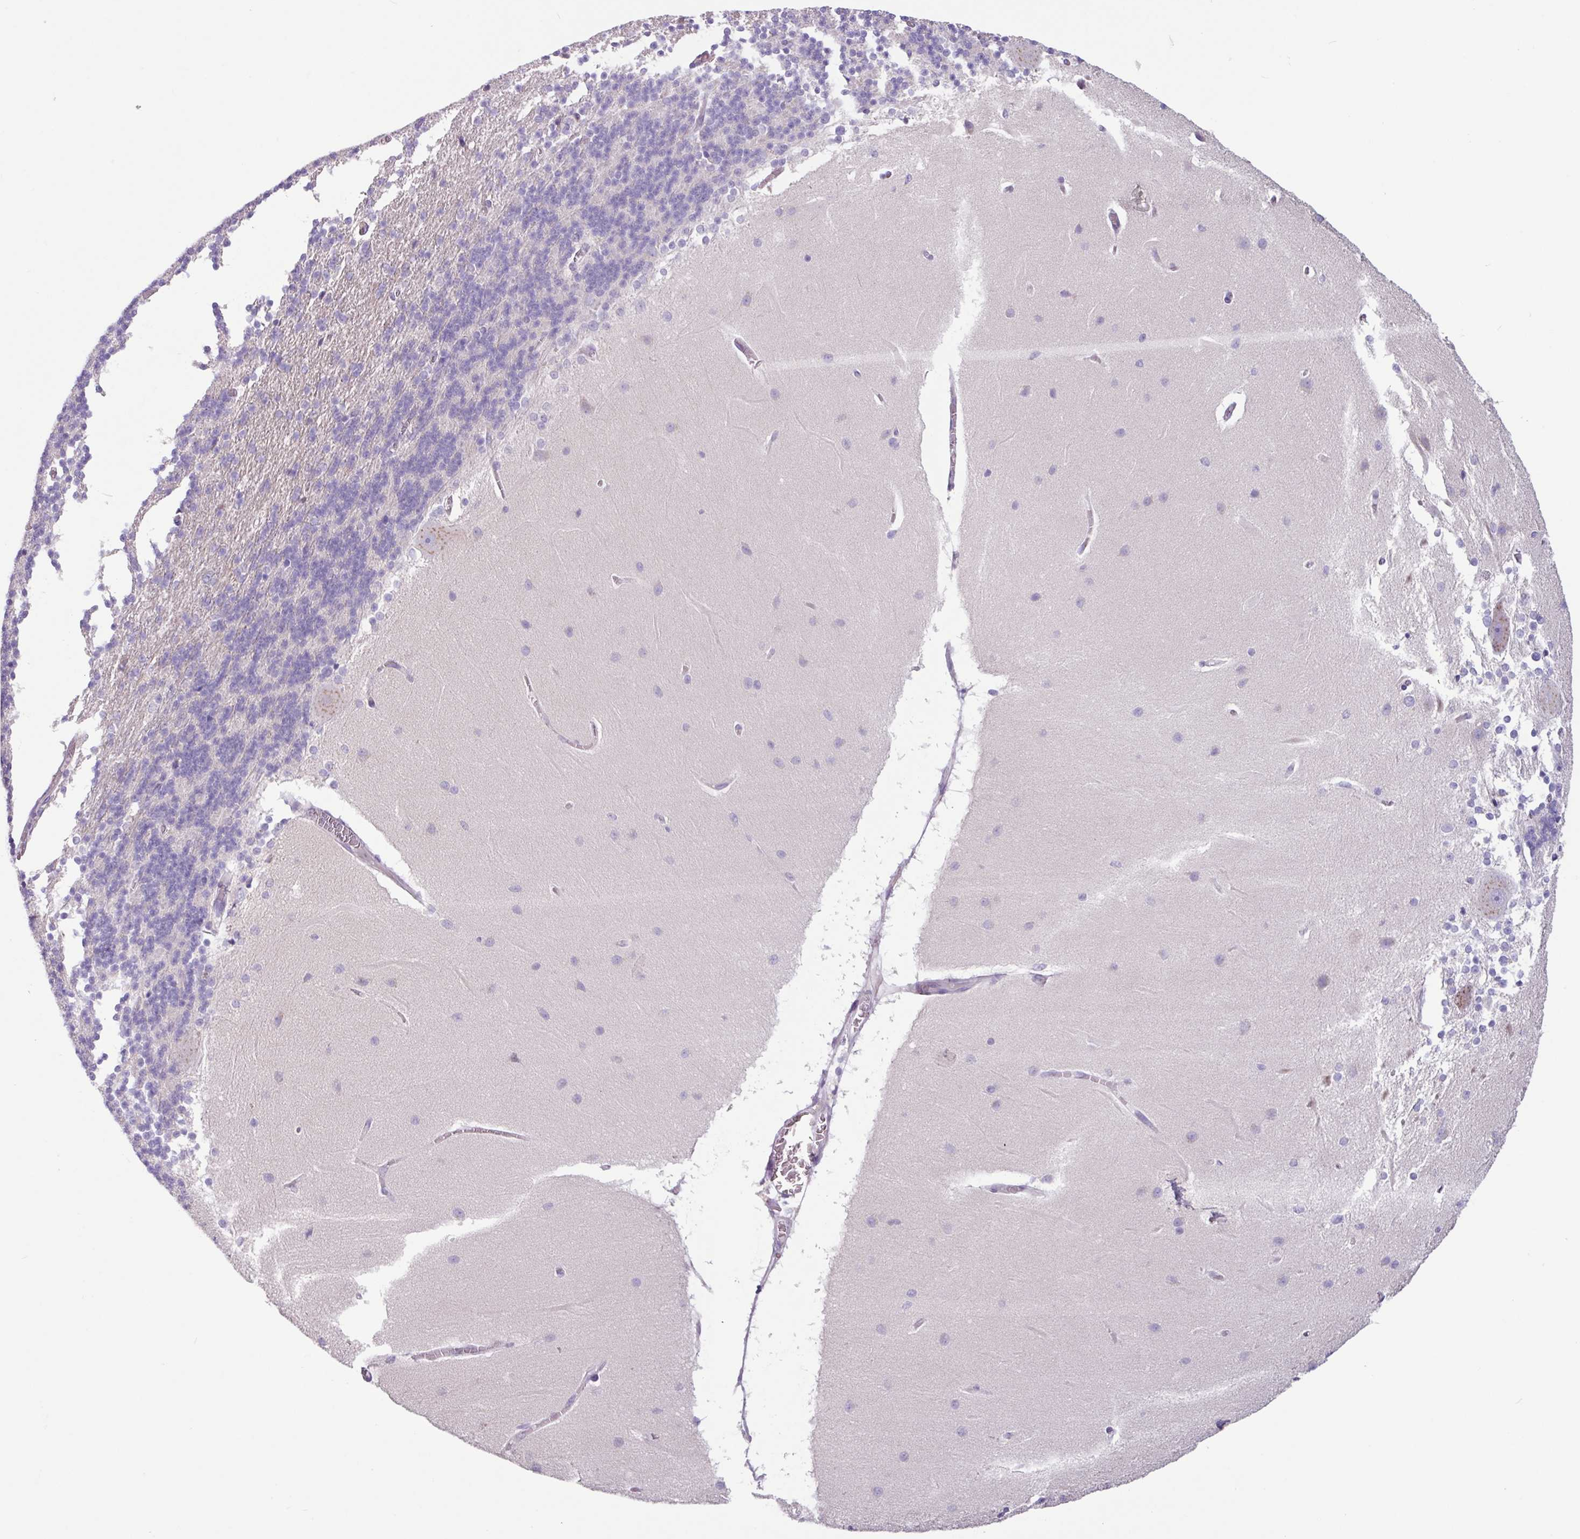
{"staining": {"intensity": "negative", "quantity": "none", "location": "none"}, "tissue": "cerebellum", "cell_type": "Cells in granular layer", "image_type": "normal", "snomed": [{"axis": "morphology", "description": "Normal tissue, NOS"}, {"axis": "topography", "description": "Cerebellum"}], "caption": "DAB immunohistochemical staining of normal cerebellum displays no significant staining in cells in granular layer.", "gene": "ADGRE1", "patient": {"sex": "female", "age": 54}}